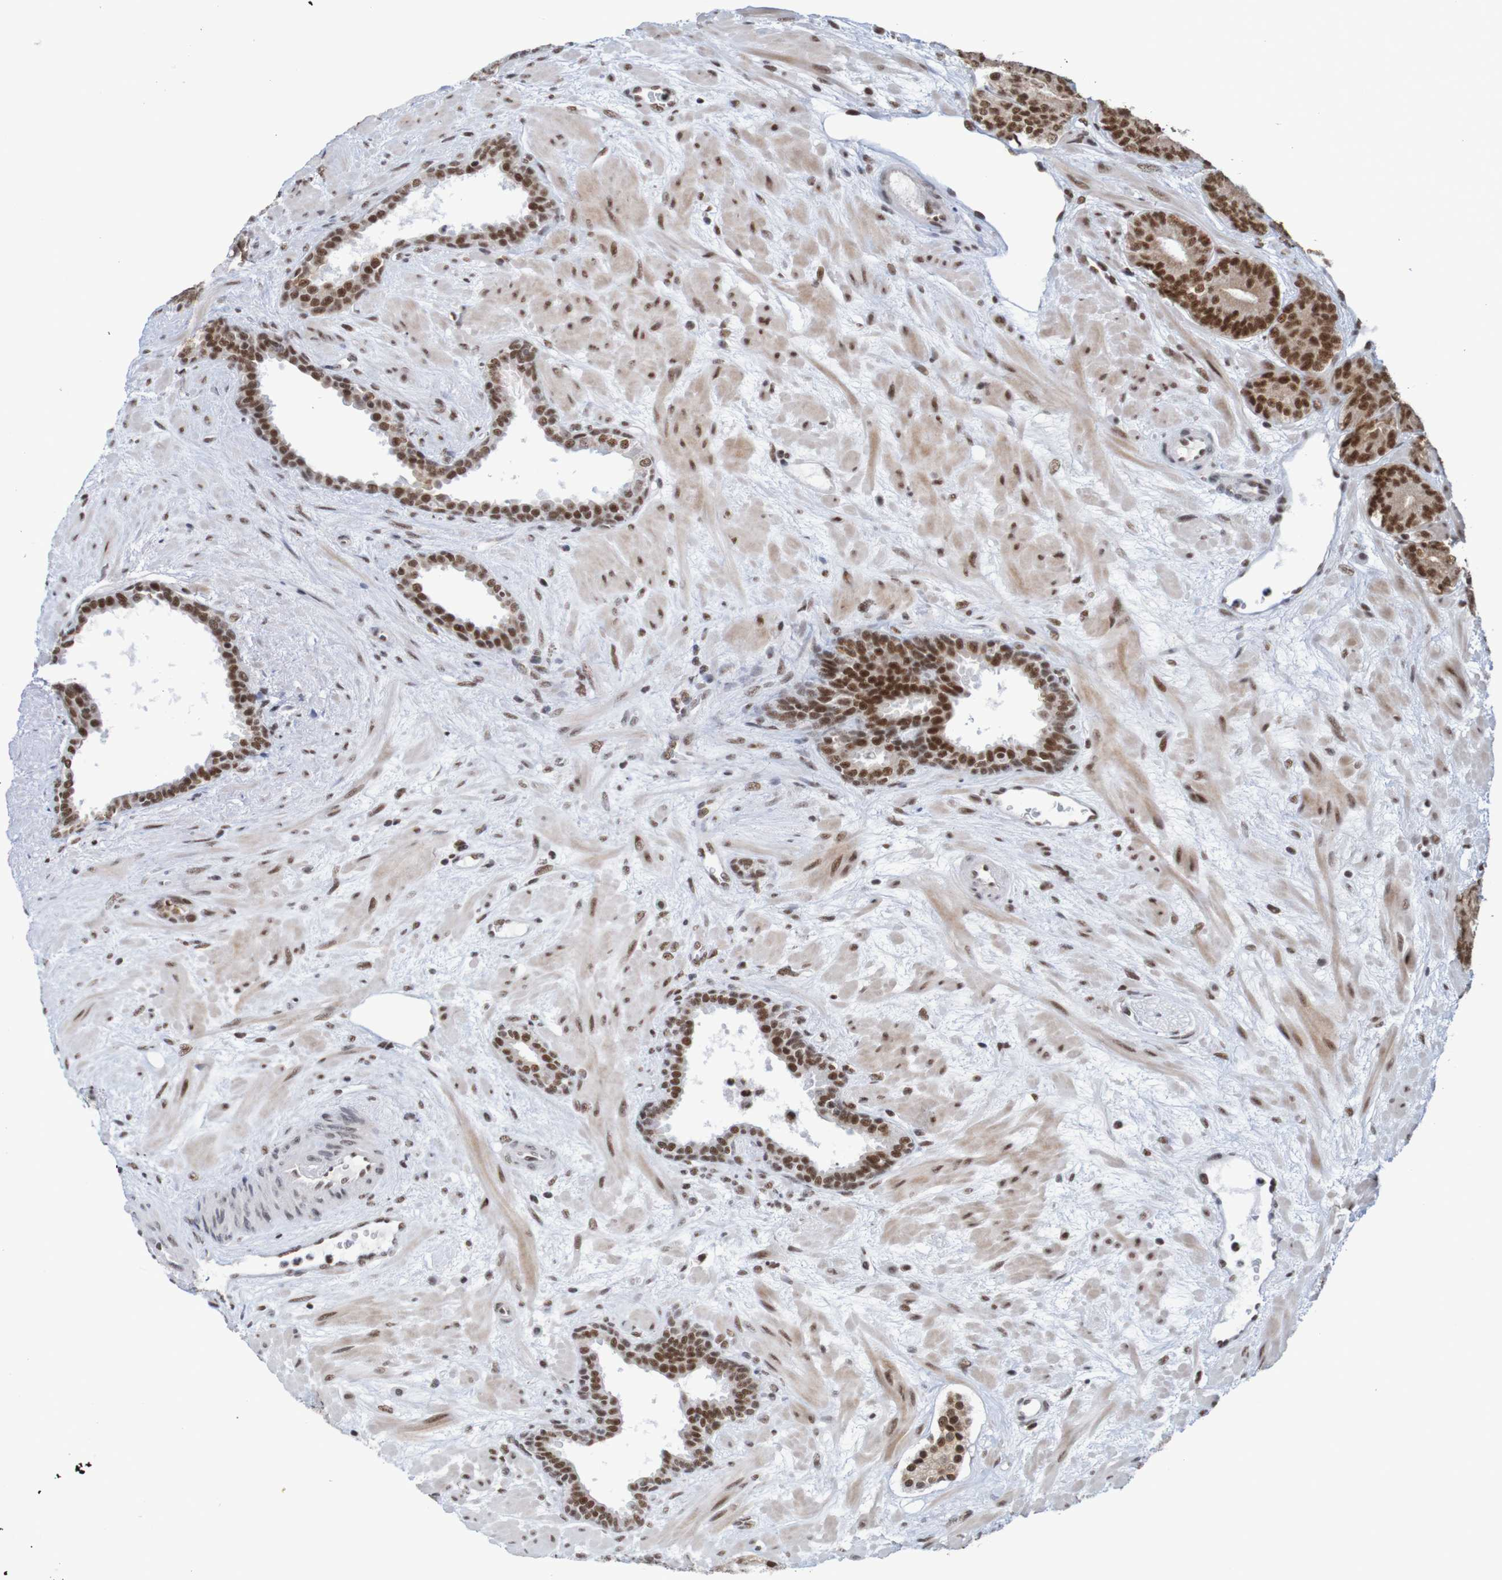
{"staining": {"intensity": "strong", "quantity": ">75%", "location": "nuclear"}, "tissue": "prostate cancer", "cell_type": "Tumor cells", "image_type": "cancer", "snomed": [{"axis": "morphology", "description": "Adenocarcinoma, Low grade"}, {"axis": "topography", "description": "Prostate"}], "caption": "The histopathology image exhibits immunohistochemical staining of prostate cancer (low-grade adenocarcinoma). There is strong nuclear staining is identified in about >75% of tumor cells.", "gene": "THRAP3", "patient": {"sex": "male", "age": 63}}